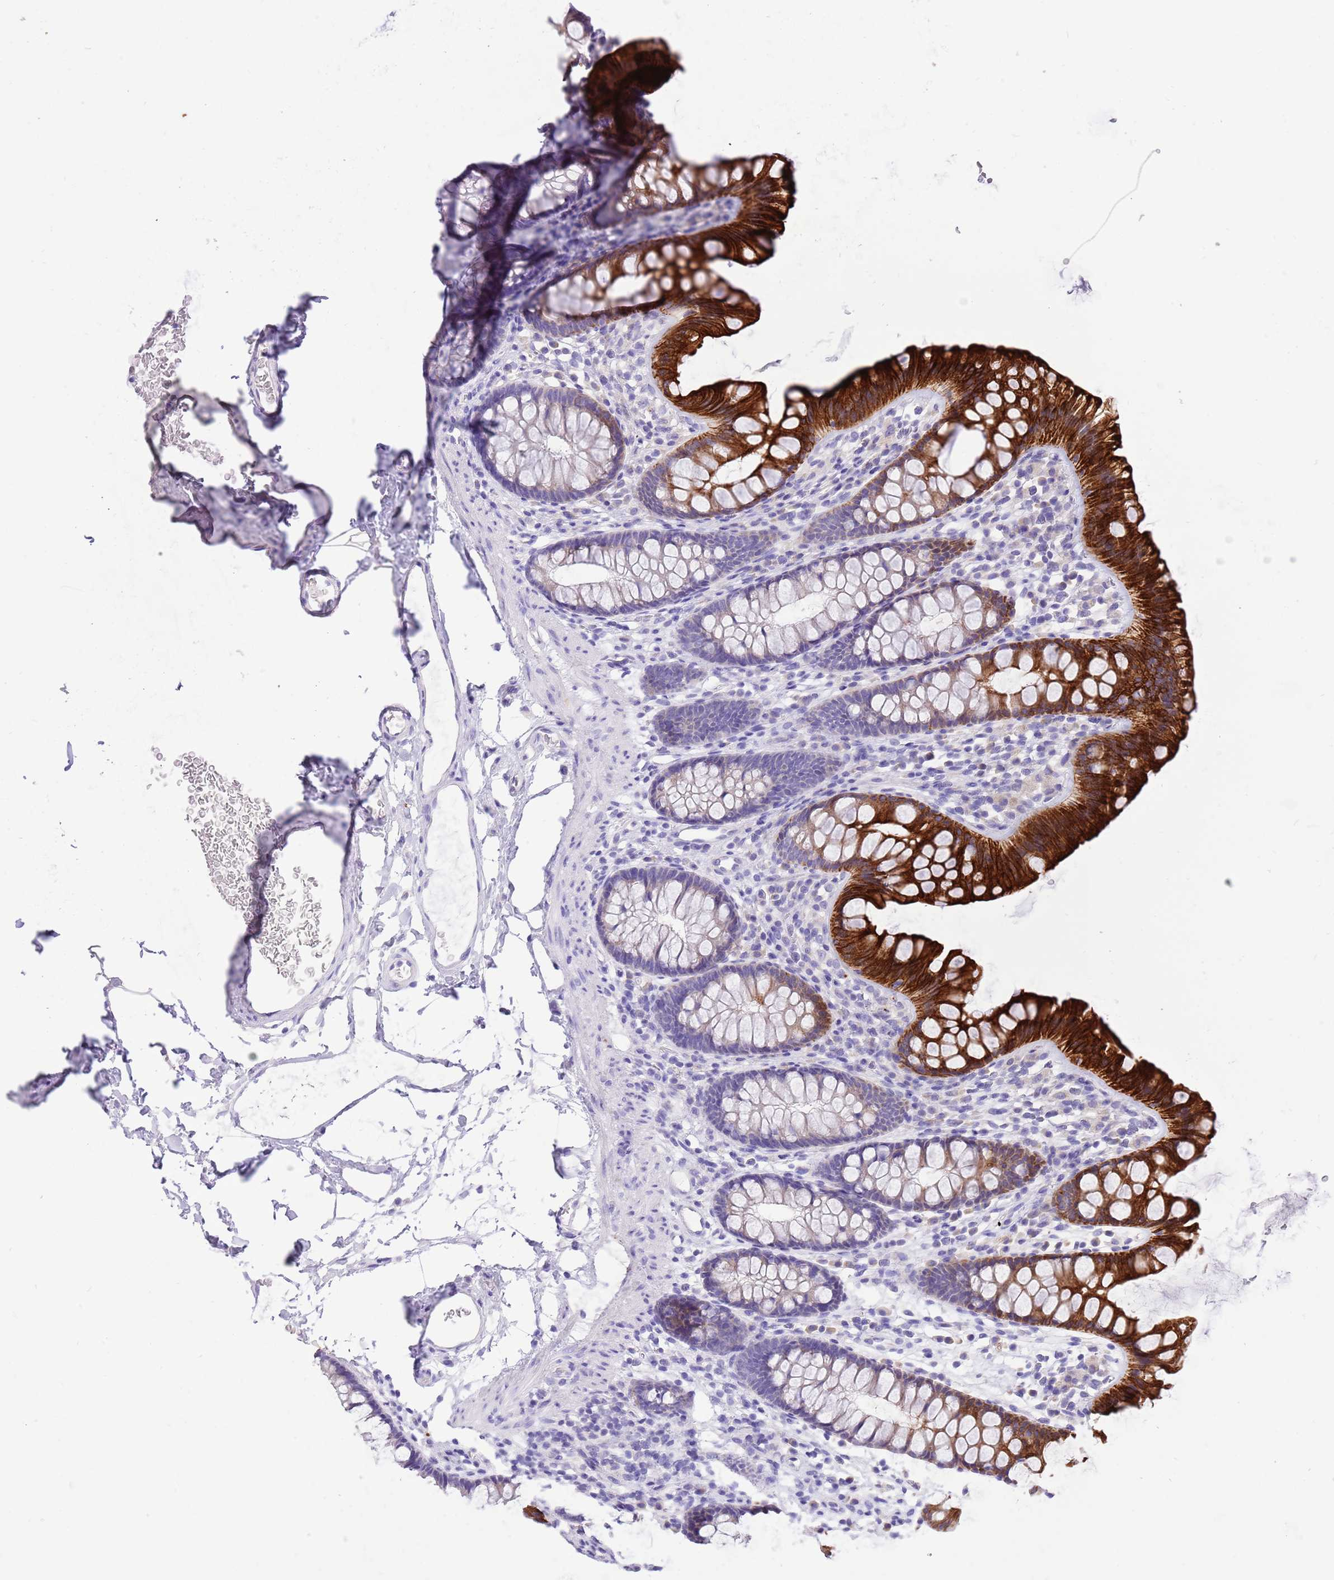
{"staining": {"intensity": "negative", "quantity": "none", "location": "none"}, "tissue": "colon", "cell_type": "Endothelial cells", "image_type": "normal", "snomed": [{"axis": "morphology", "description": "Normal tissue, NOS"}, {"axis": "topography", "description": "Colon"}], "caption": "IHC micrograph of benign human colon stained for a protein (brown), which exhibits no expression in endothelial cells.", "gene": "R3HDM4", "patient": {"sex": "female", "age": 62}}